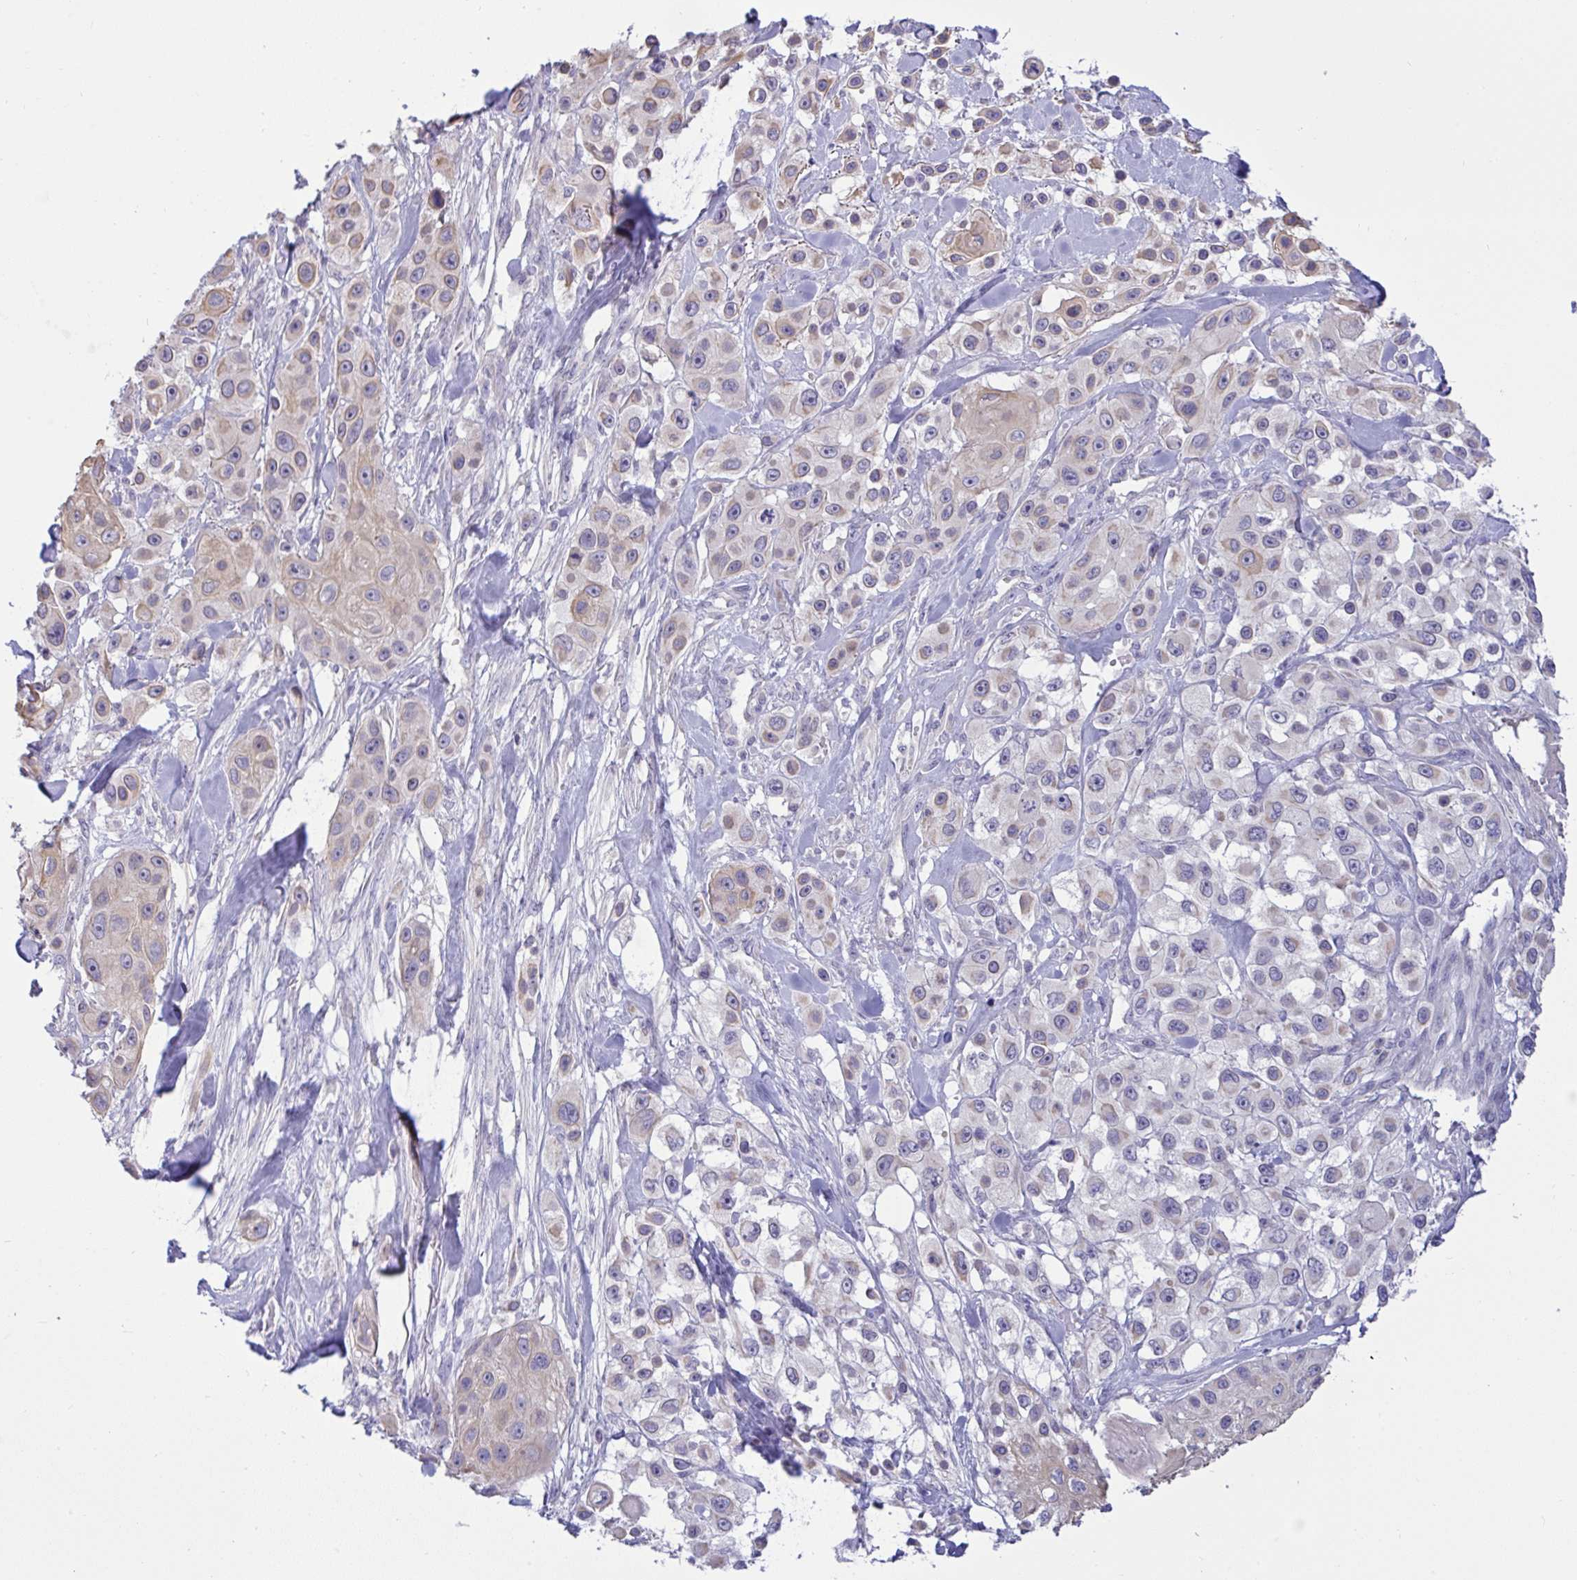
{"staining": {"intensity": "weak", "quantity": "<25%", "location": "cytoplasmic/membranous"}, "tissue": "skin cancer", "cell_type": "Tumor cells", "image_type": "cancer", "snomed": [{"axis": "morphology", "description": "Squamous cell carcinoma, NOS"}, {"axis": "topography", "description": "Skin"}], "caption": "DAB (3,3'-diaminobenzidine) immunohistochemical staining of human skin cancer displays no significant staining in tumor cells.", "gene": "TMEM41A", "patient": {"sex": "male", "age": 63}}